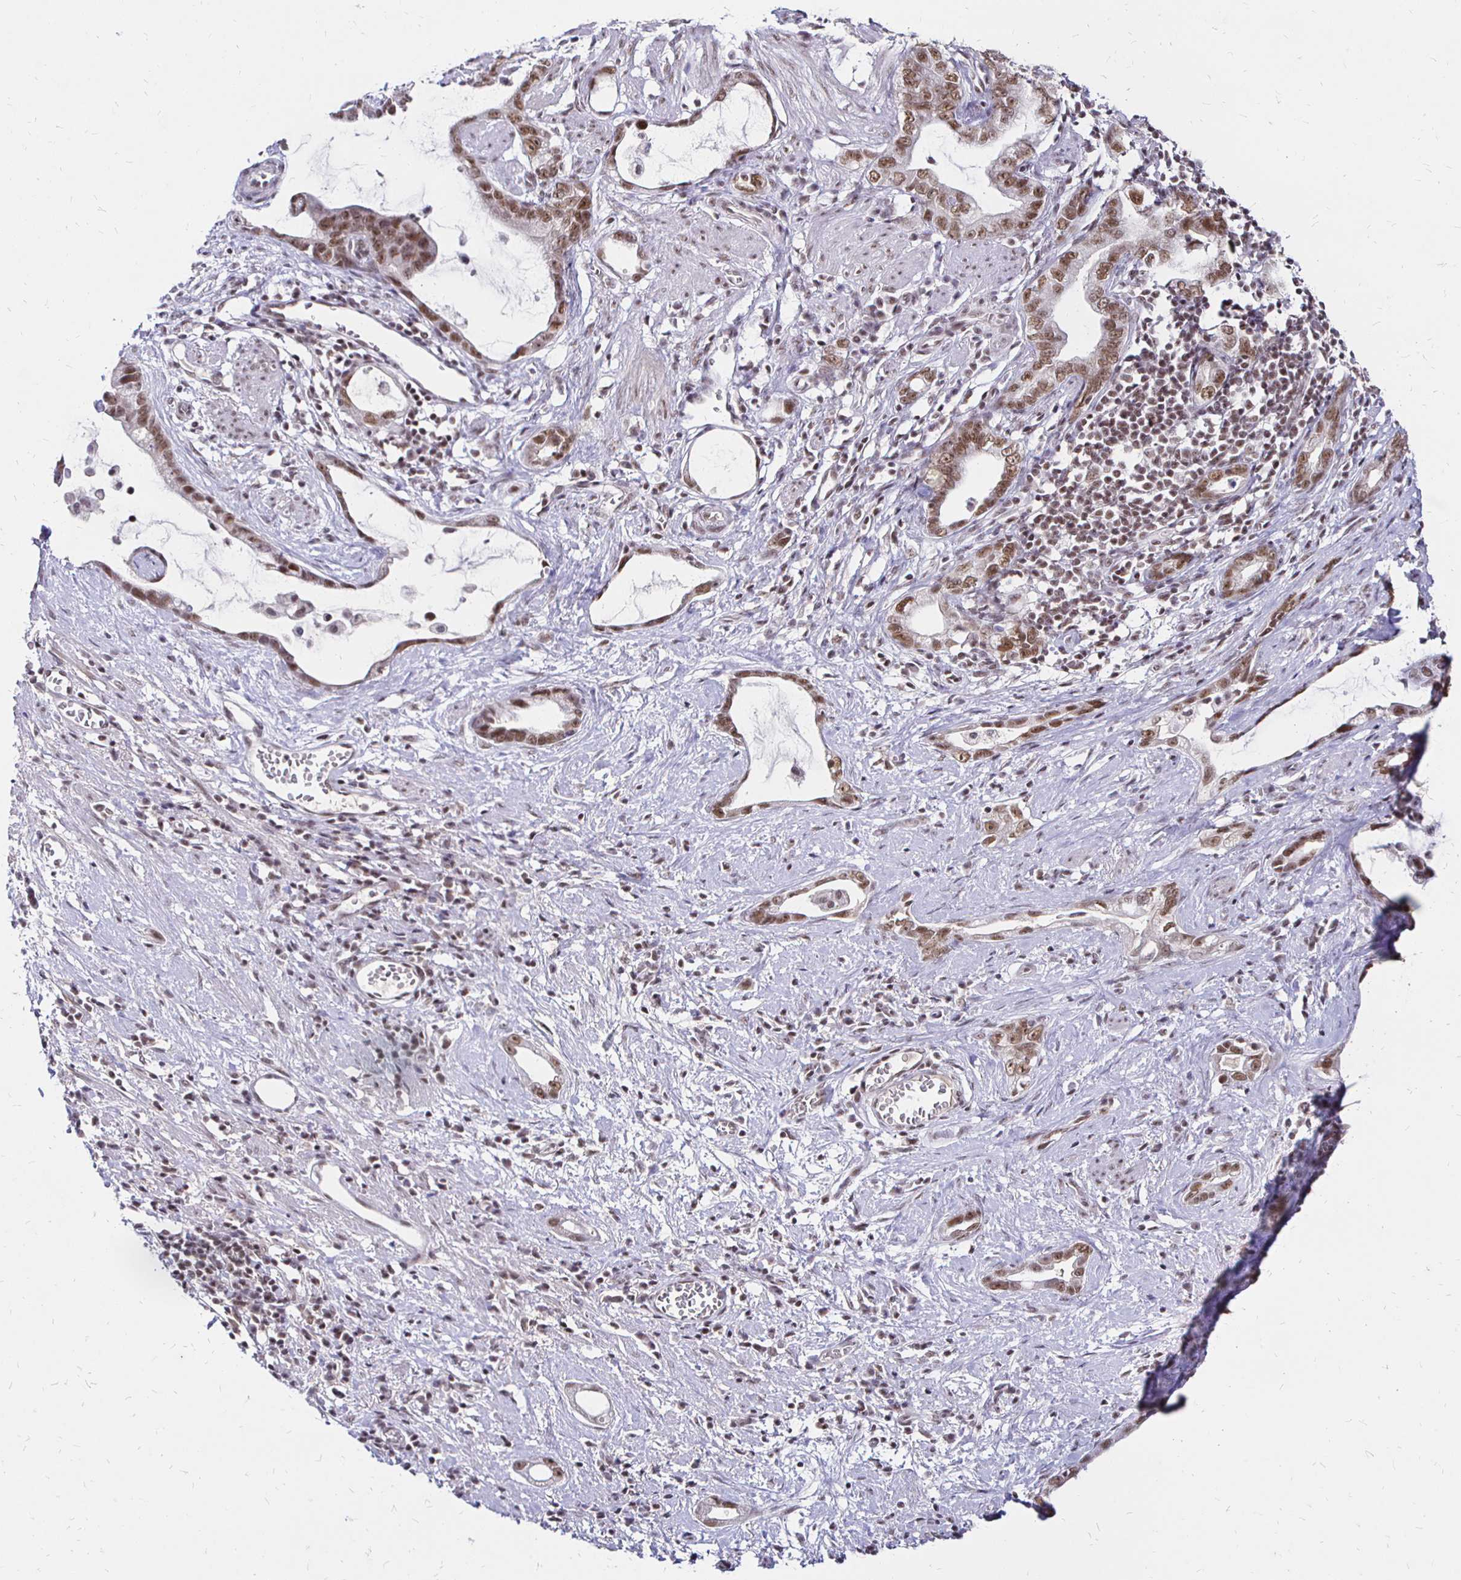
{"staining": {"intensity": "moderate", "quantity": ">75%", "location": "nuclear"}, "tissue": "stomach cancer", "cell_type": "Tumor cells", "image_type": "cancer", "snomed": [{"axis": "morphology", "description": "Adenocarcinoma, NOS"}, {"axis": "topography", "description": "Stomach"}], "caption": "Tumor cells exhibit medium levels of moderate nuclear positivity in about >75% of cells in human adenocarcinoma (stomach).", "gene": "SIN3A", "patient": {"sex": "male", "age": 55}}